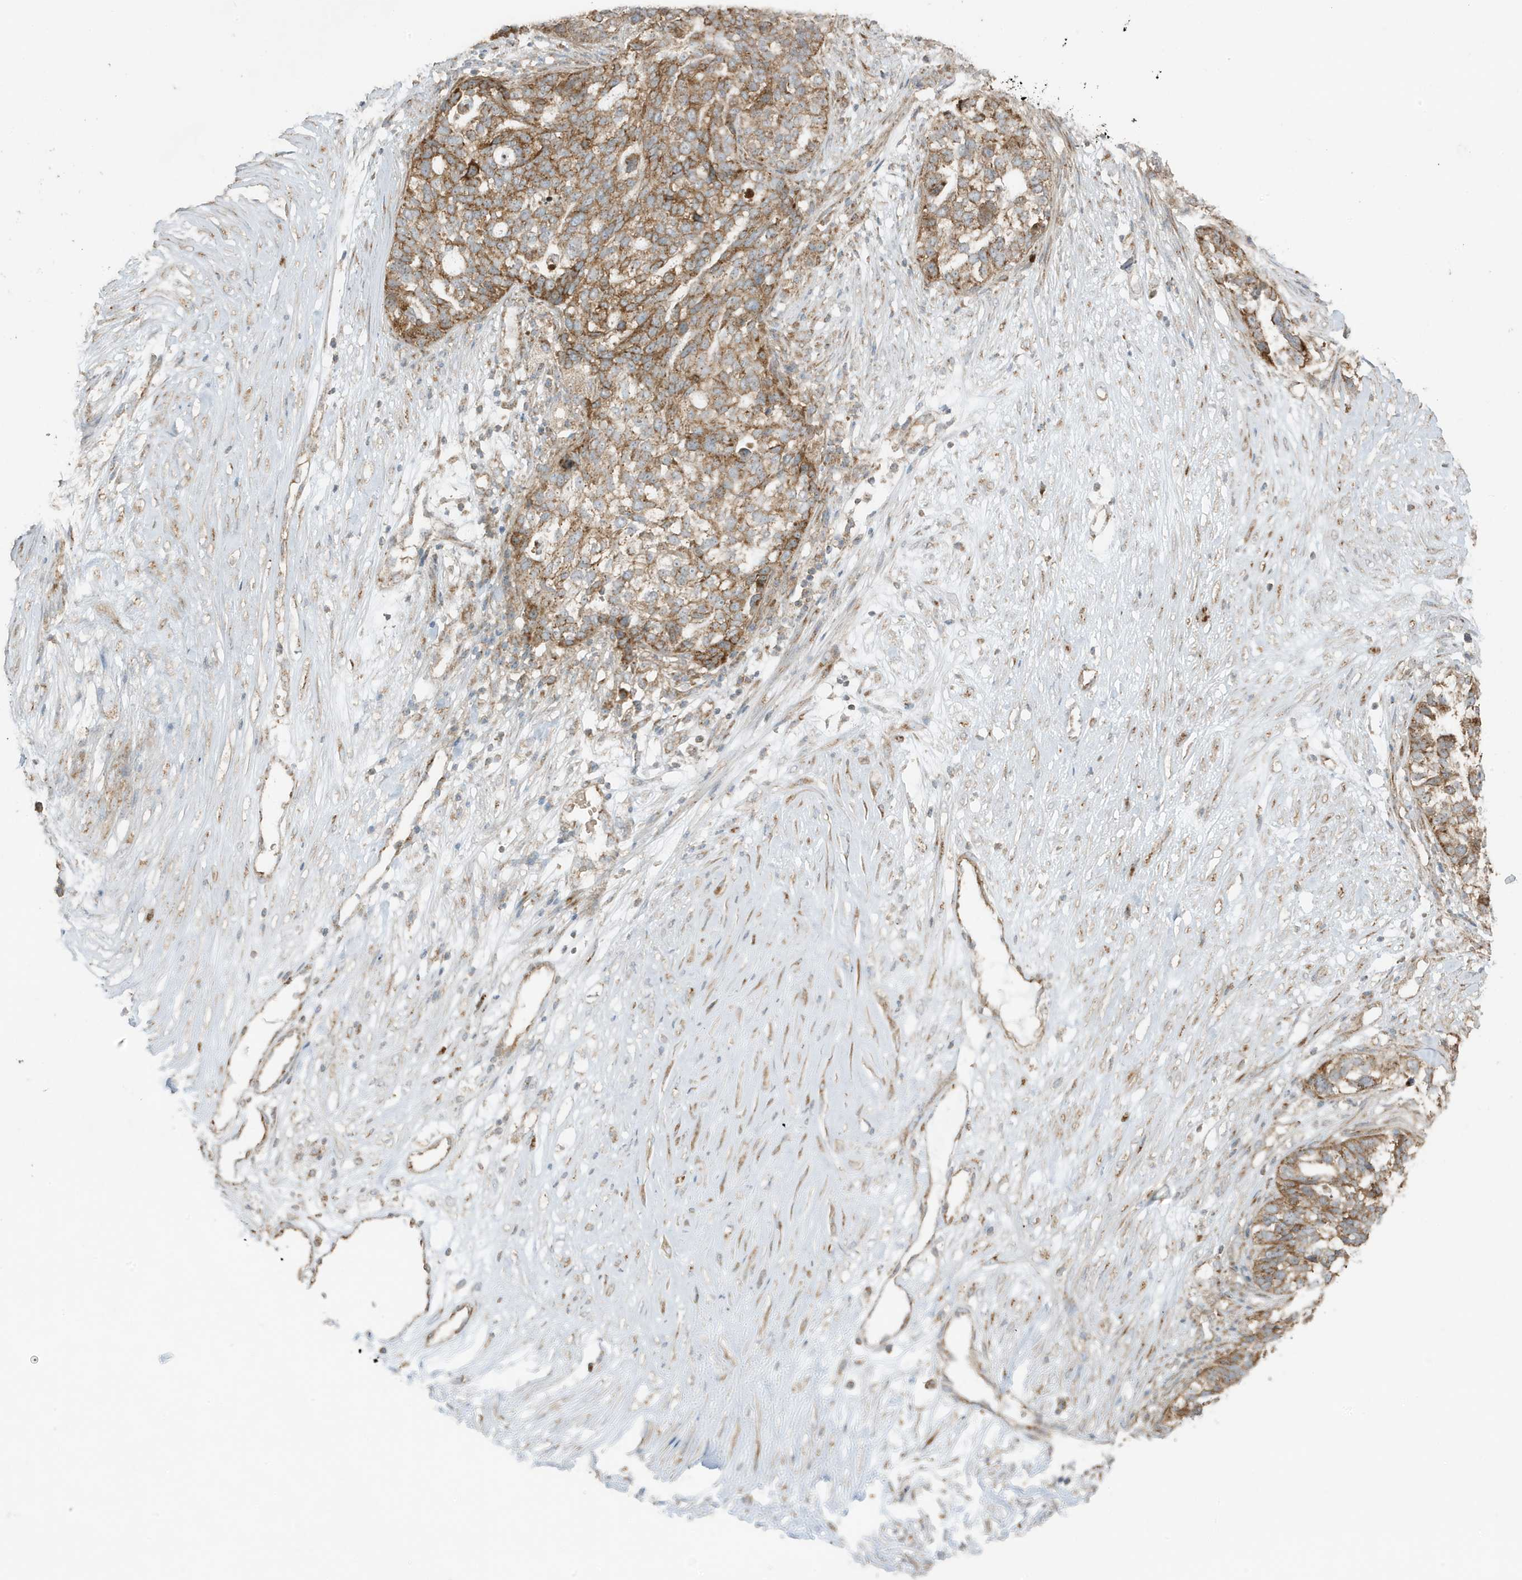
{"staining": {"intensity": "moderate", "quantity": ">75%", "location": "cytoplasmic/membranous"}, "tissue": "ovarian cancer", "cell_type": "Tumor cells", "image_type": "cancer", "snomed": [{"axis": "morphology", "description": "Cystadenocarcinoma, serous, NOS"}, {"axis": "topography", "description": "Ovary"}], "caption": "Ovarian cancer stained for a protein (brown) shows moderate cytoplasmic/membranous positive positivity in approximately >75% of tumor cells.", "gene": "GOLGA4", "patient": {"sex": "female", "age": 59}}